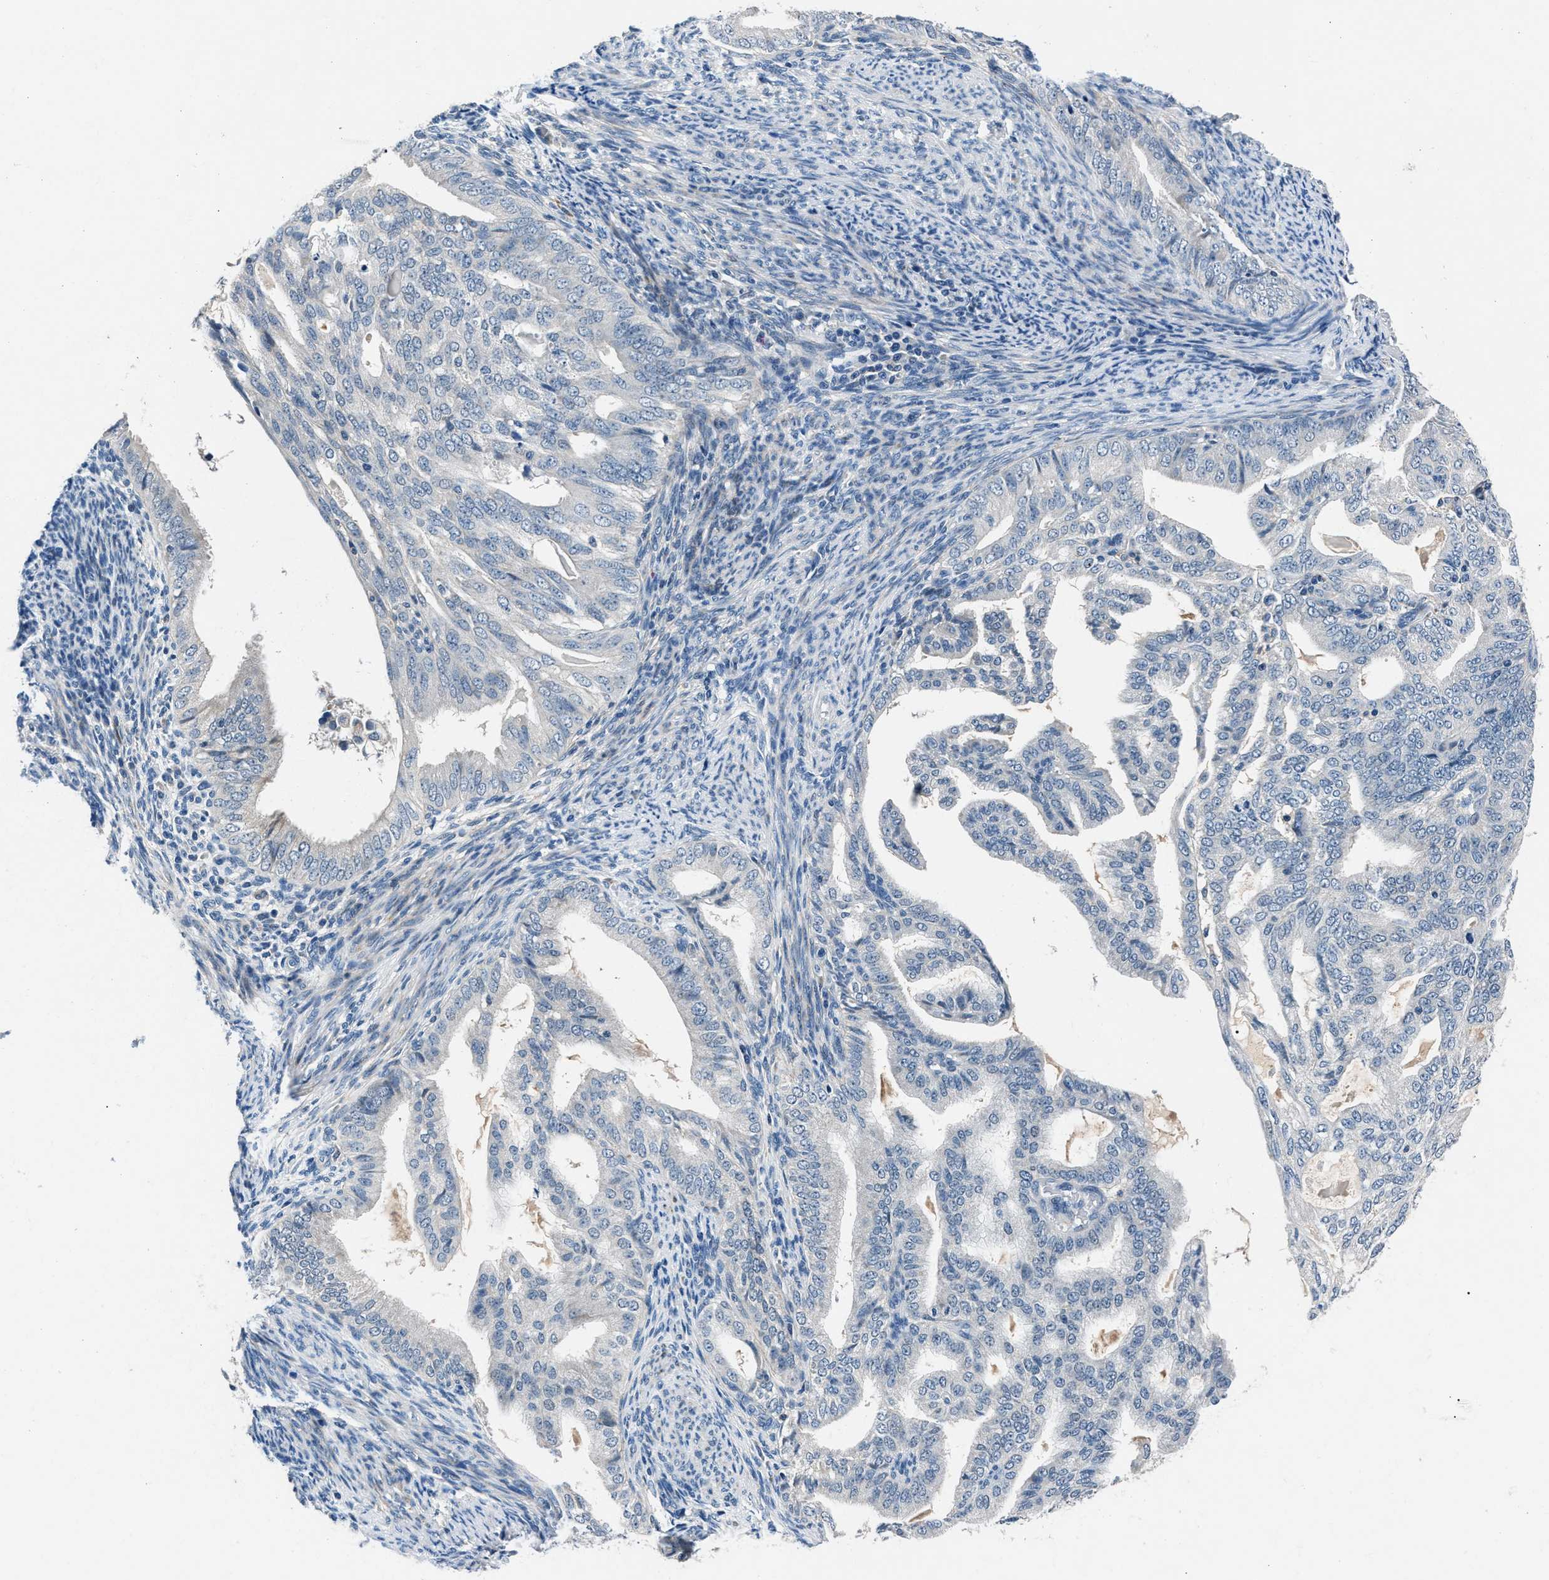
{"staining": {"intensity": "negative", "quantity": "none", "location": "none"}, "tissue": "endometrial cancer", "cell_type": "Tumor cells", "image_type": "cancer", "snomed": [{"axis": "morphology", "description": "Adenocarcinoma, NOS"}, {"axis": "topography", "description": "Endometrium"}], "caption": "A high-resolution image shows IHC staining of endometrial adenocarcinoma, which displays no significant staining in tumor cells.", "gene": "DENND6B", "patient": {"sex": "female", "age": 58}}